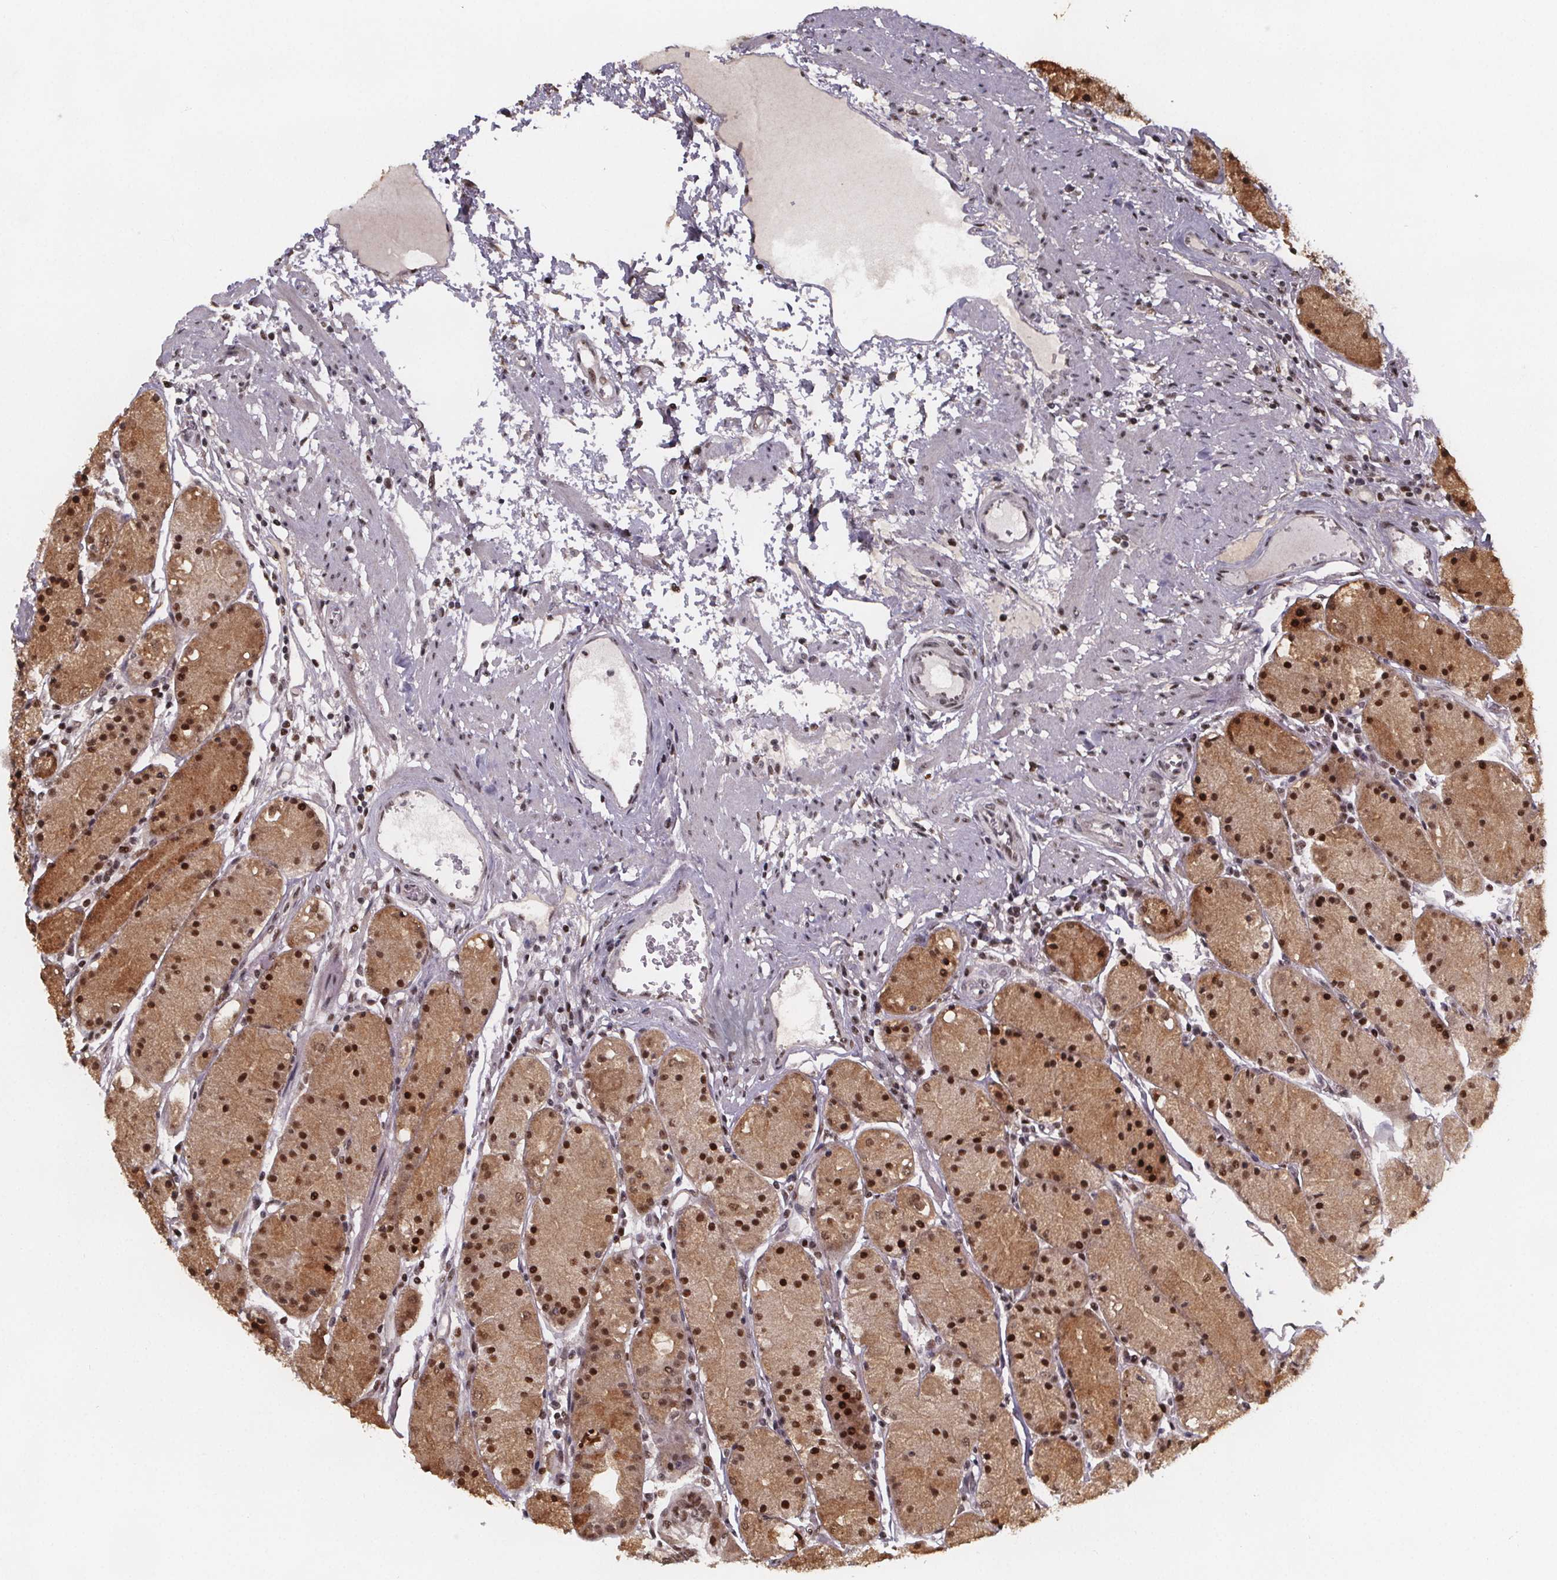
{"staining": {"intensity": "strong", "quantity": "25%-75%", "location": "cytoplasmic/membranous,nuclear"}, "tissue": "stomach", "cell_type": "Glandular cells", "image_type": "normal", "snomed": [{"axis": "morphology", "description": "Normal tissue, NOS"}, {"axis": "topography", "description": "Stomach, upper"}], "caption": "IHC micrograph of normal human stomach stained for a protein (brown), which demonstrates high levels of strong cytoplasmic/membranous,nuclear positivity in about 25%-75% of glandular cells.", "gene": "U2SURP", "patient": {"sex": "male", "age": 69}}